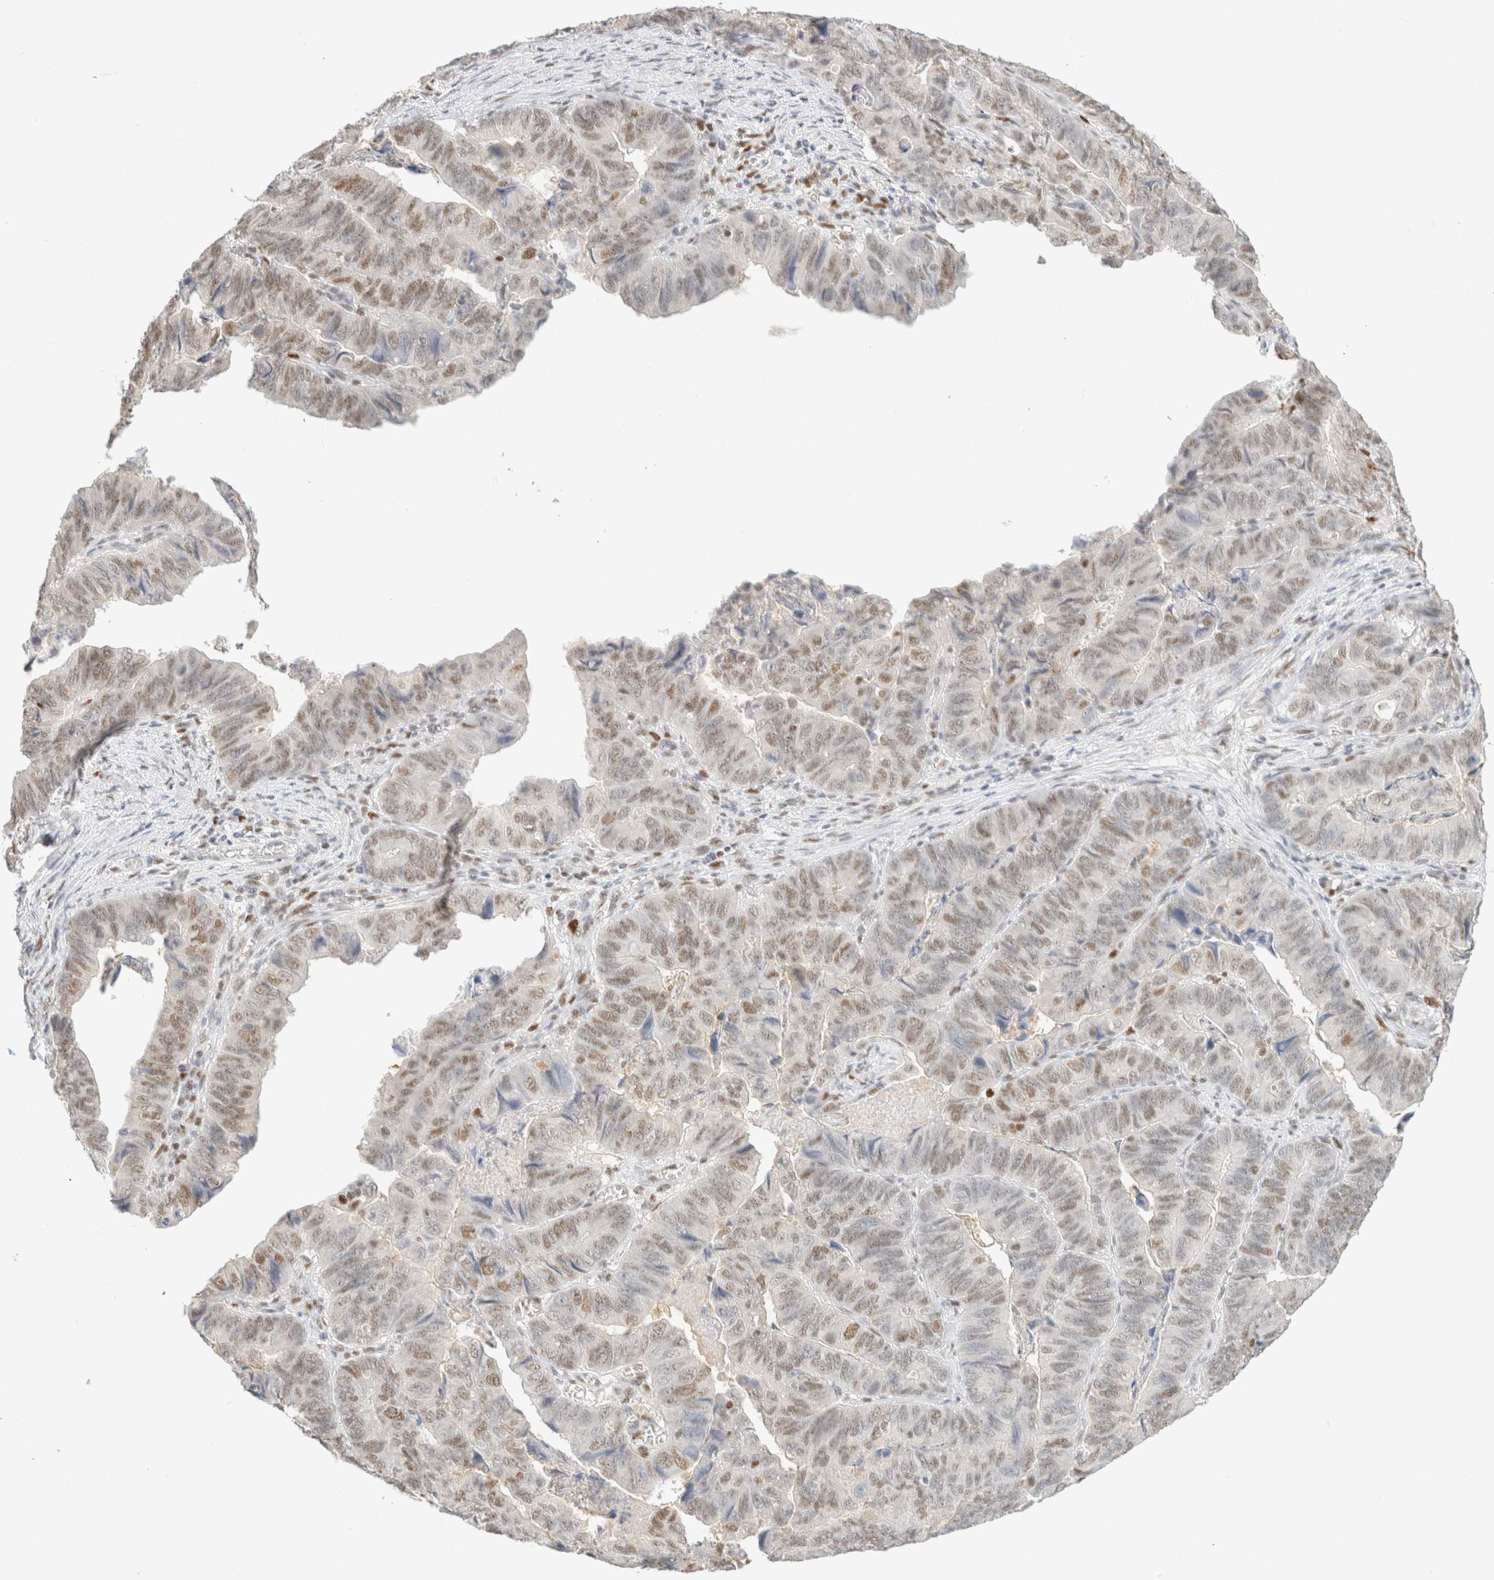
{"staining": {"intensity": "weak", "quantity": "25%-75%", "location": "nuclear"}, "tissue": "stomach cancer", "cell_type": "Tumor cells", "image_type": "cancer", "snomed": [{"axis": "morphology", "description": "Adenocarcinoma, NOS"}, {"axis": "topography", "description": "Stomach, lower"}], "caption": "IHC of stomach cancer displays low levels of weak nuclear staining in about 25%-75% of tumor cells.", "gene": "DDB2", "patient": {"sex": "male", "age": 77}}